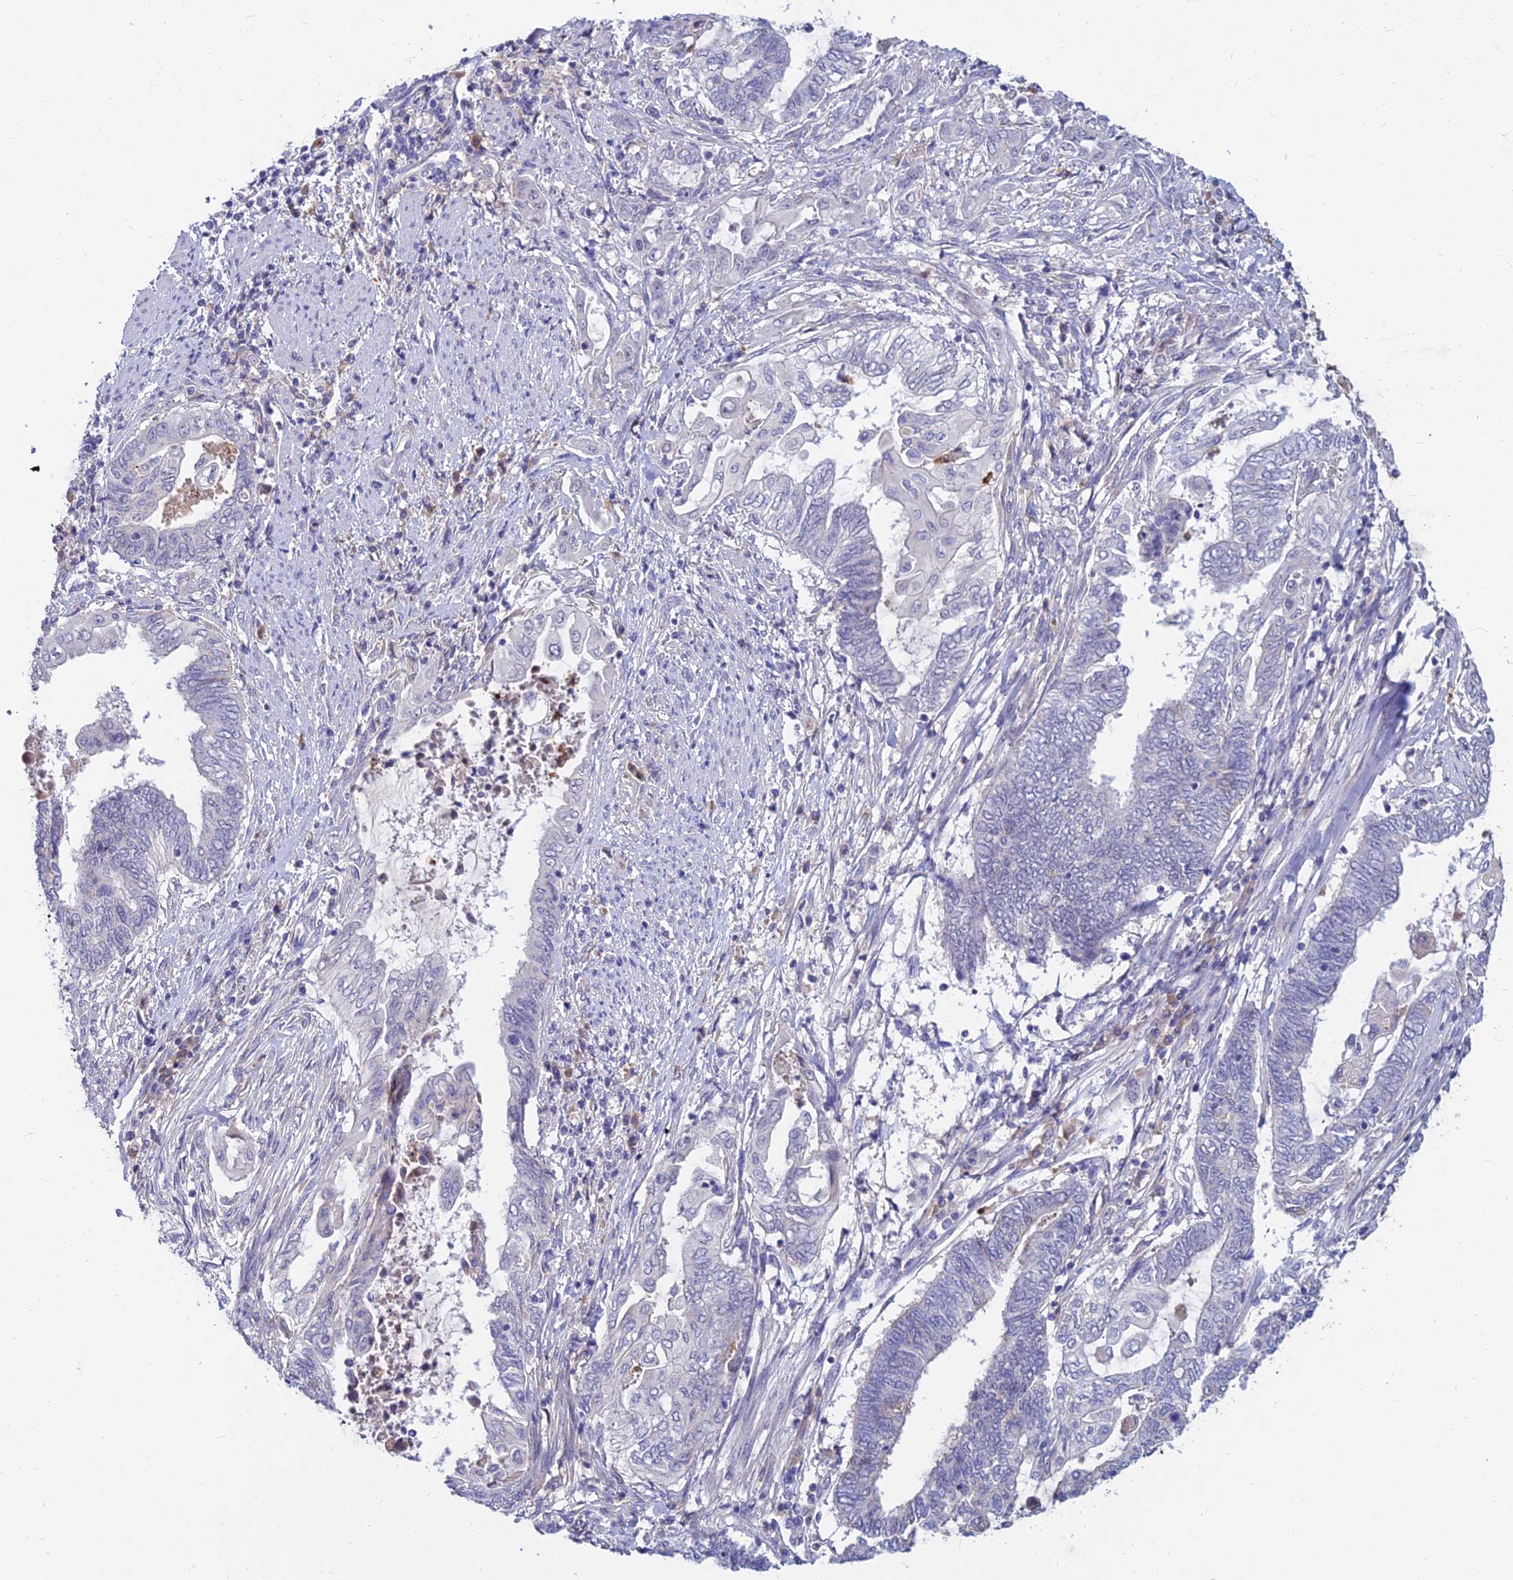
{"staining": {"intensity": "negative", "quantity": "none", "location": "none"}, "tissue": "endometrial cancer", "cell_type": "Tumor cells", "image_type": "cancer", "snomed": [{"axis": "morphology", "description": "Adenocarcinoma, NOS"}, {"axis": "topography", "description": "Uterus"}, {"axis": "topography", "description": "Endometrium"}], "caption": "An immunohistochemistry image of endometrial cancer (adenocarcinoma) is shown. There is no staining in tumor cells of endometrial cancer (adenocarcinoma).", "gene": "GOLGA6D", "patient": {"sex": "female", "age": 70}}